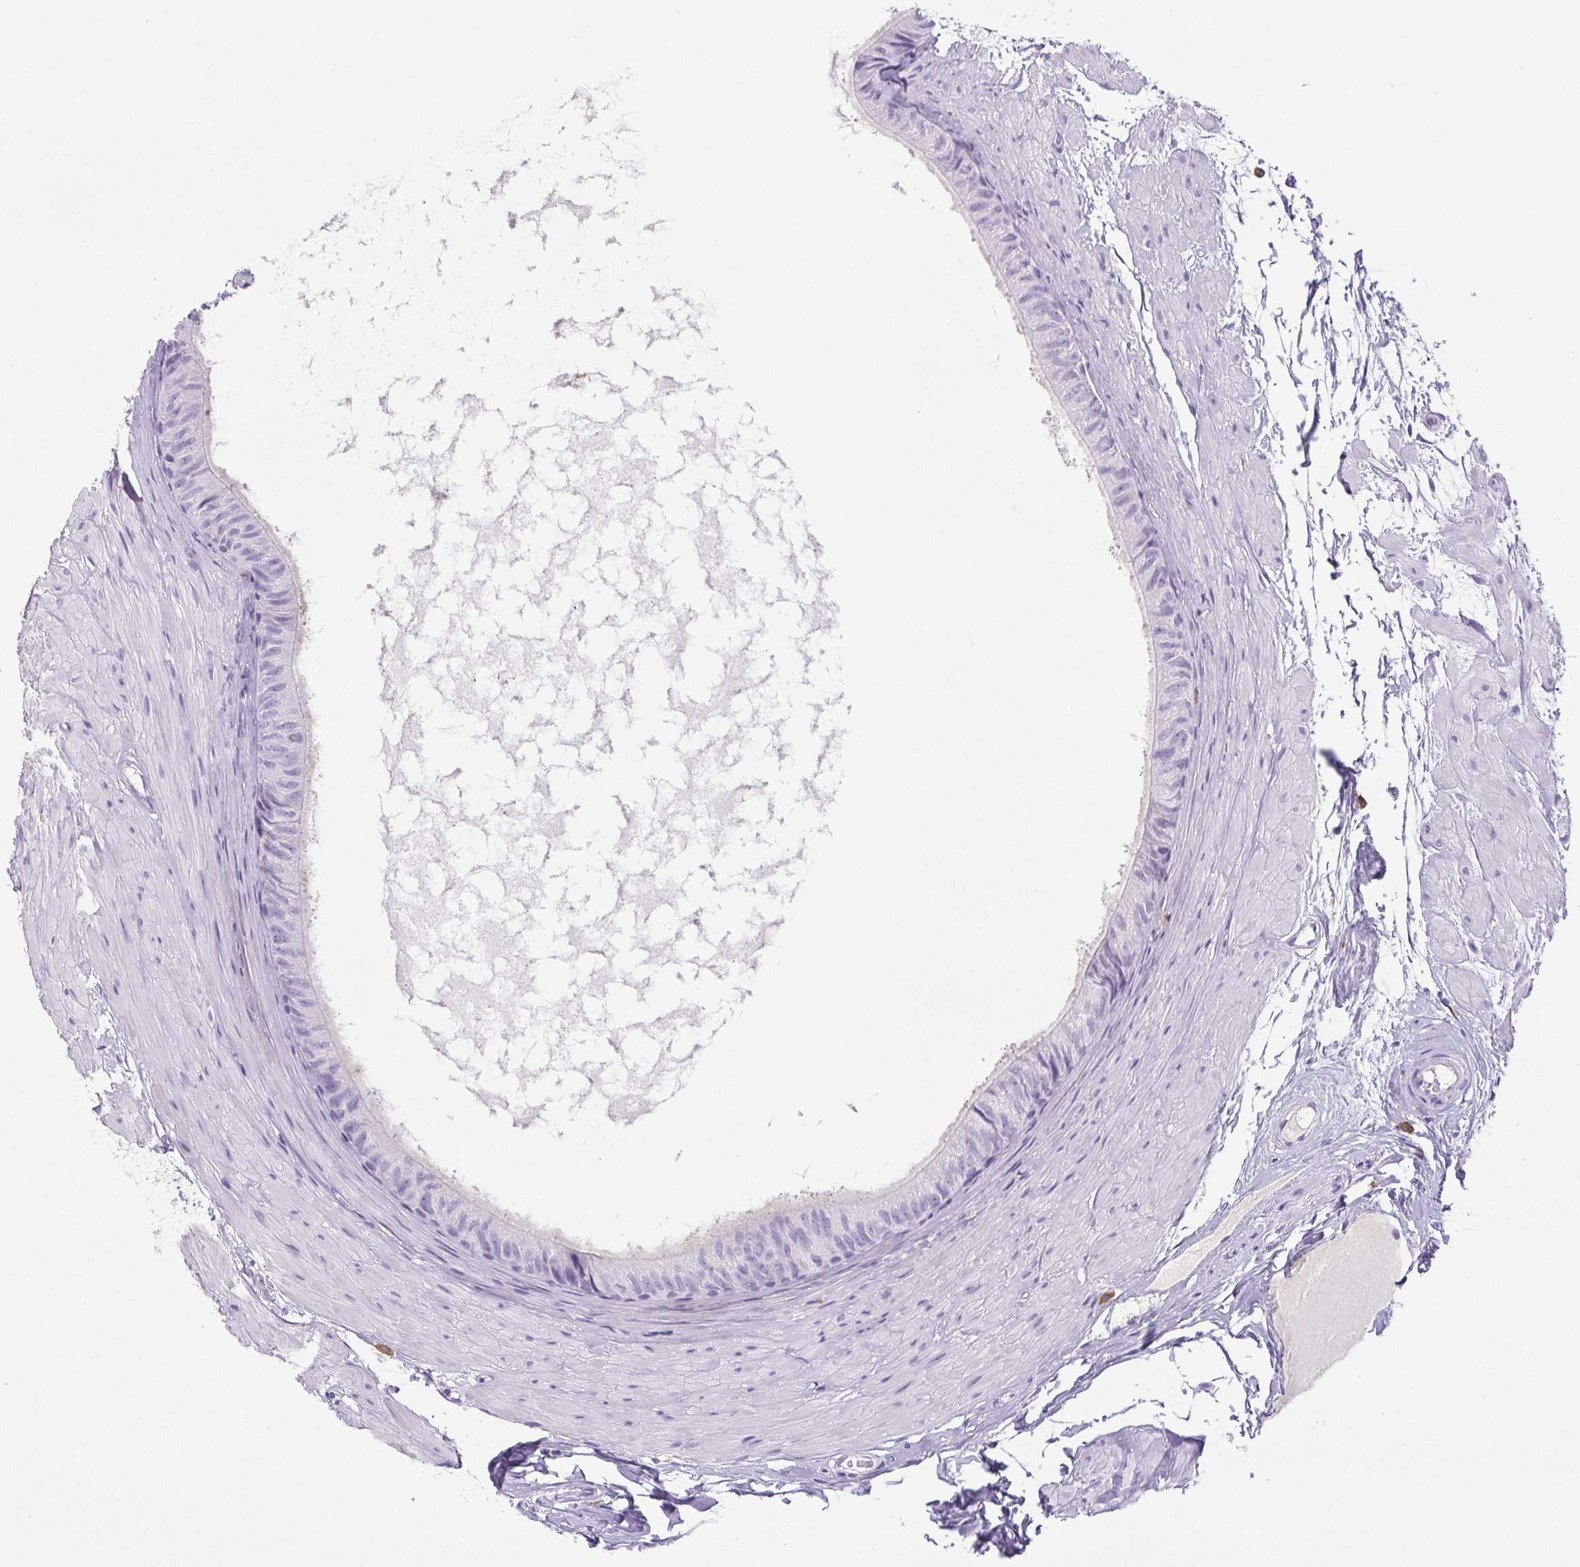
{"staining": {"intensity": "negative", "quantity": "none", "location": "none"}, "tissue": "epididymis", "cell_type": "Glandular cells", "image_type": "normal", "snomed": [{"axis": "morphology", "description": "Normal tissue, NOS"}, {"axis": "topography", "description": "Epididymis"}], "caption": "Immunohistochemistry (IHC) photomicrograph of unremarkable epididymis stained for a protein (brown), which reveals no staining in glandular cells. The staining was performed using DAB to visualize the protein expression in brown, while the nuclei were stained in blue with hematoxylin (Magnification: 20x).", "gene": "PAPPA2", "patient": {"sex": "male", "age": 33}}